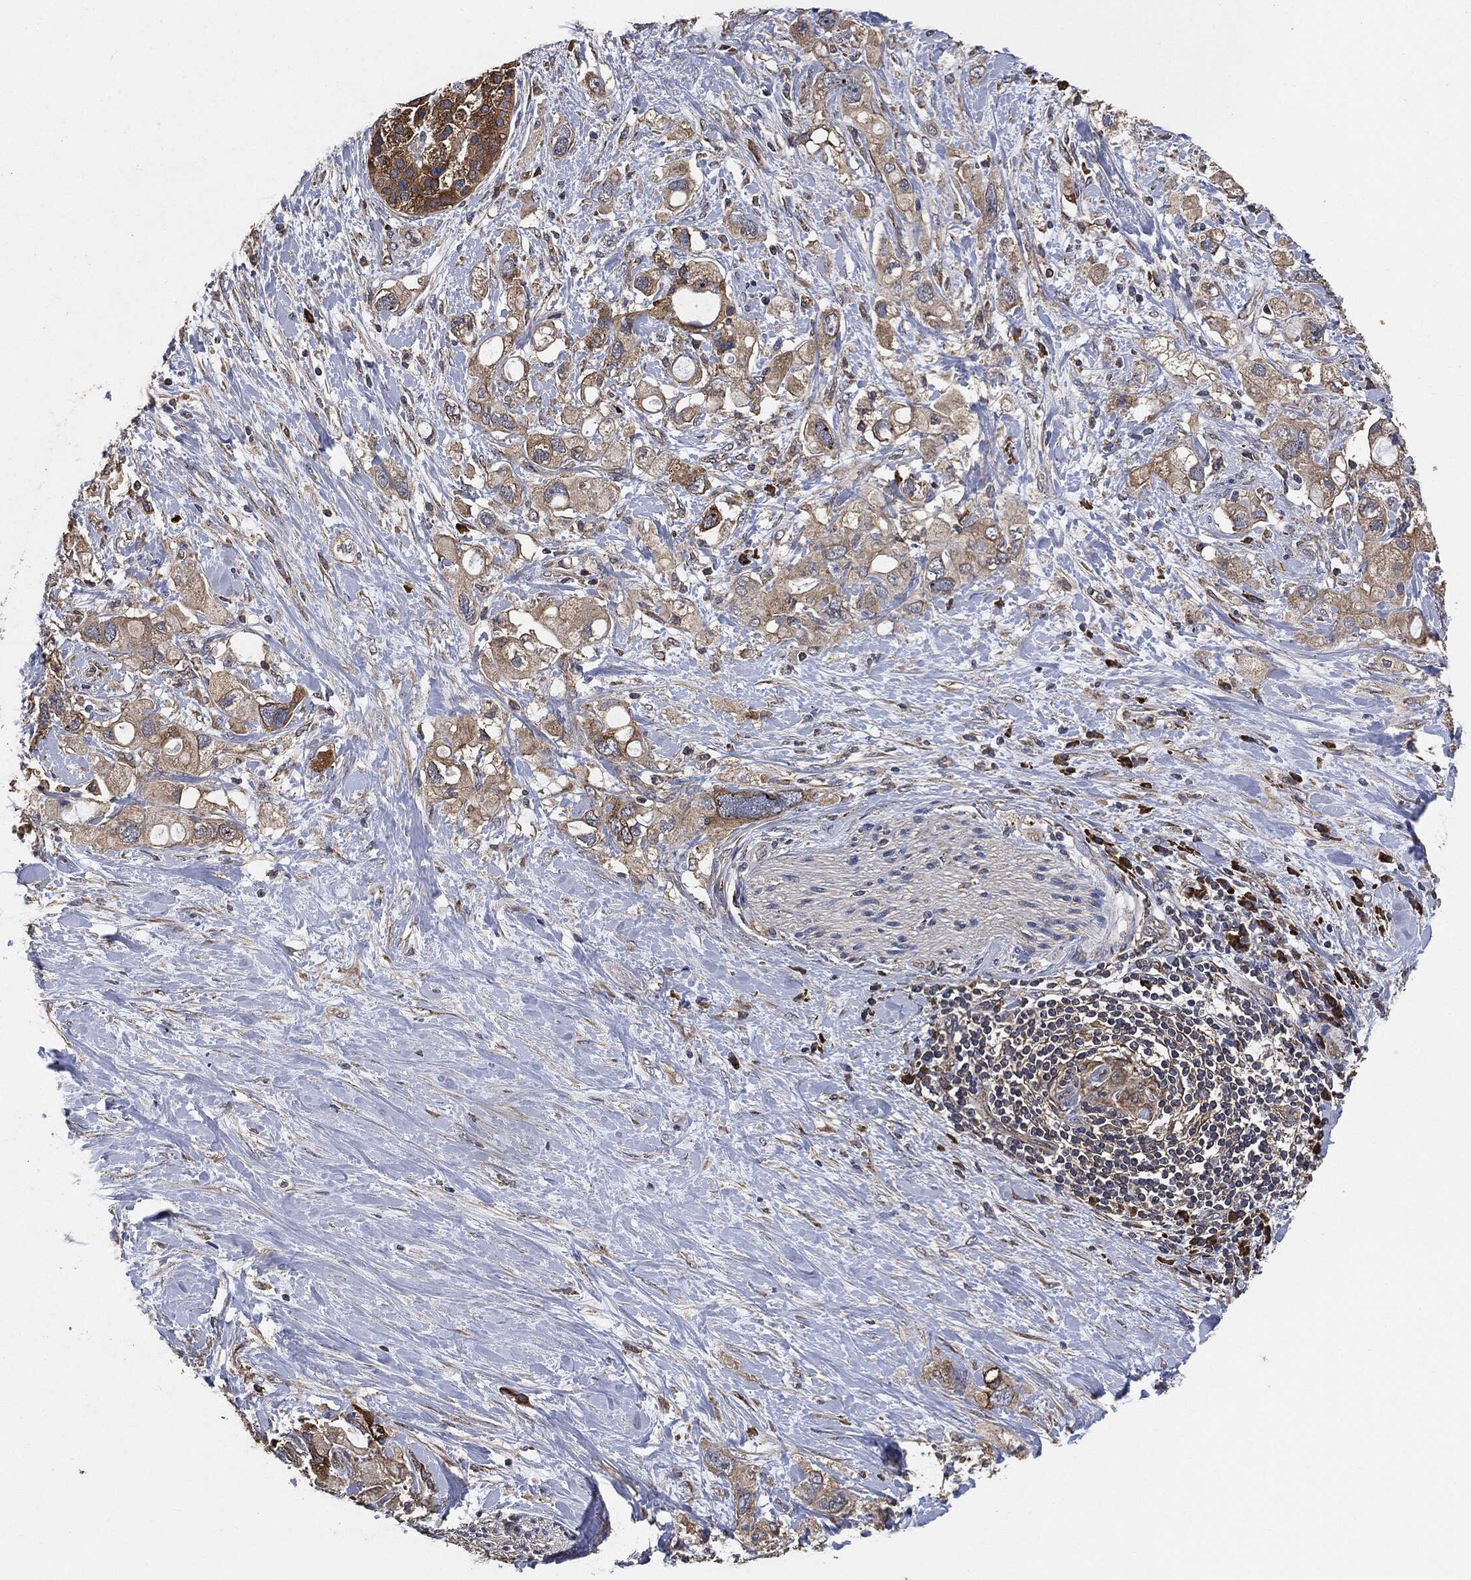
{"staining": {"intensity": "strong", "quantity": "<25%", "location": "cytoplasmic/membranous"}, "tissue": "pancreatic cancer", "cell_type": "Tumor cells", "image_type": "cancer", "snomed": [{"axis": "morphology", "description": "Adenocarcinoma, NOS"}, {"axis": "topography", "description": "Pancreas"}], "caption": "Protein expression analysis of adenocarcinoma (pancreatic) shows strong cytoplasmic/membranous staining in approximately <25% of tumor cells.", "gene": "STK3", "patient": {"sex": "female", "age": 56}}